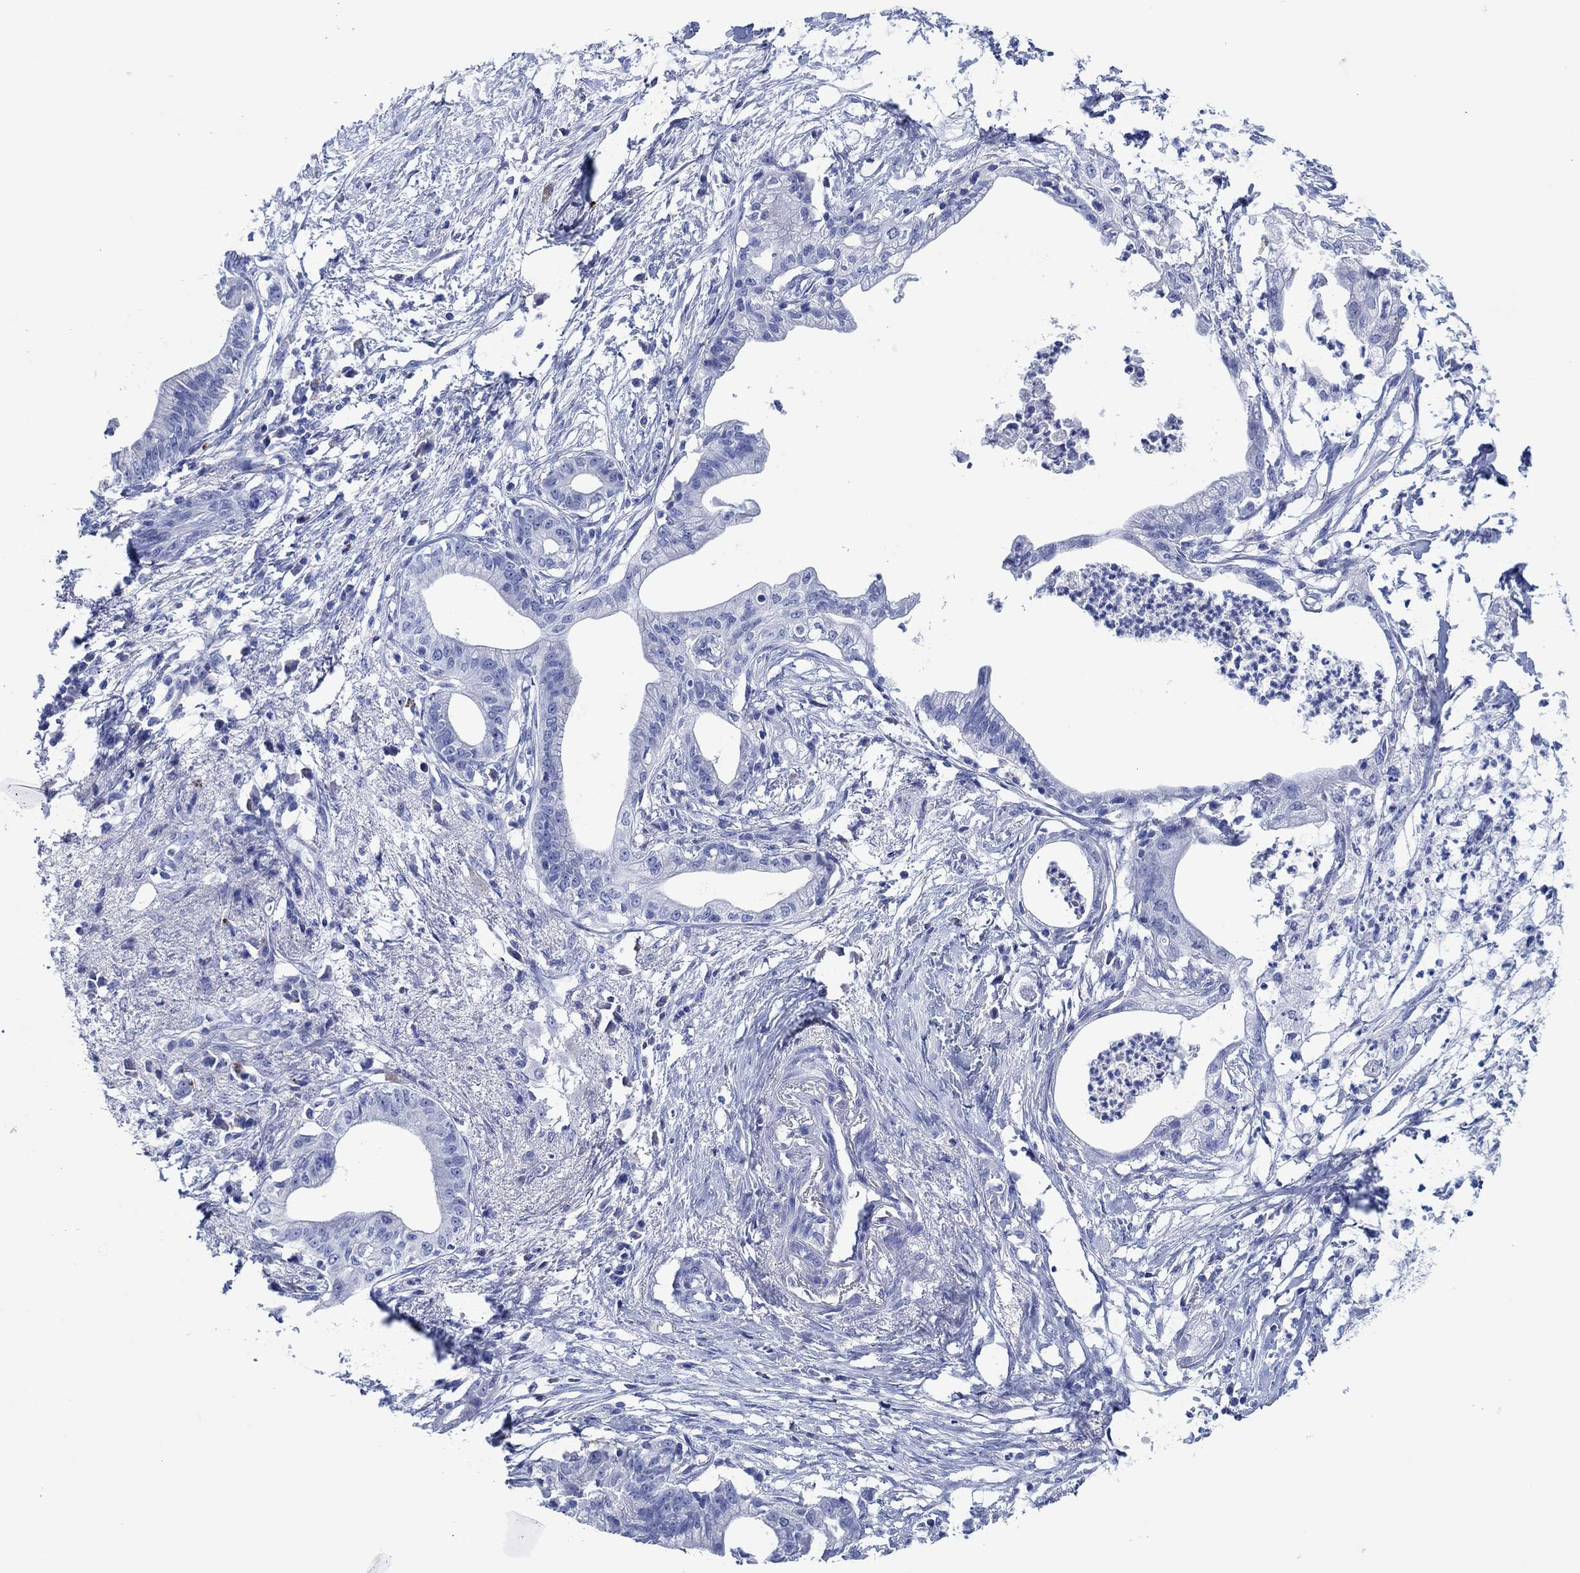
{"staining": {"intensity": "negative", "quantity": "none", "location": "none"}, "tissue": "pancreatic cancer", "cell_type": "Tumor cells", "image_type": "cancer", "snomed": [{"axis": "morphology", "description": "Normal tissue, NOS"}, {"axis": "morphology", "description": "Adenocarcinoma, NOS"}, {"axis": "topography", "description": "Pancreas"}], "caption": "The immunohistochemistry image has no significant staining in tumor cells of pancreatic adenocarcinoma tissue.", "gene": "CPNE6", "patient": {"sex": "female", "age": 58}}